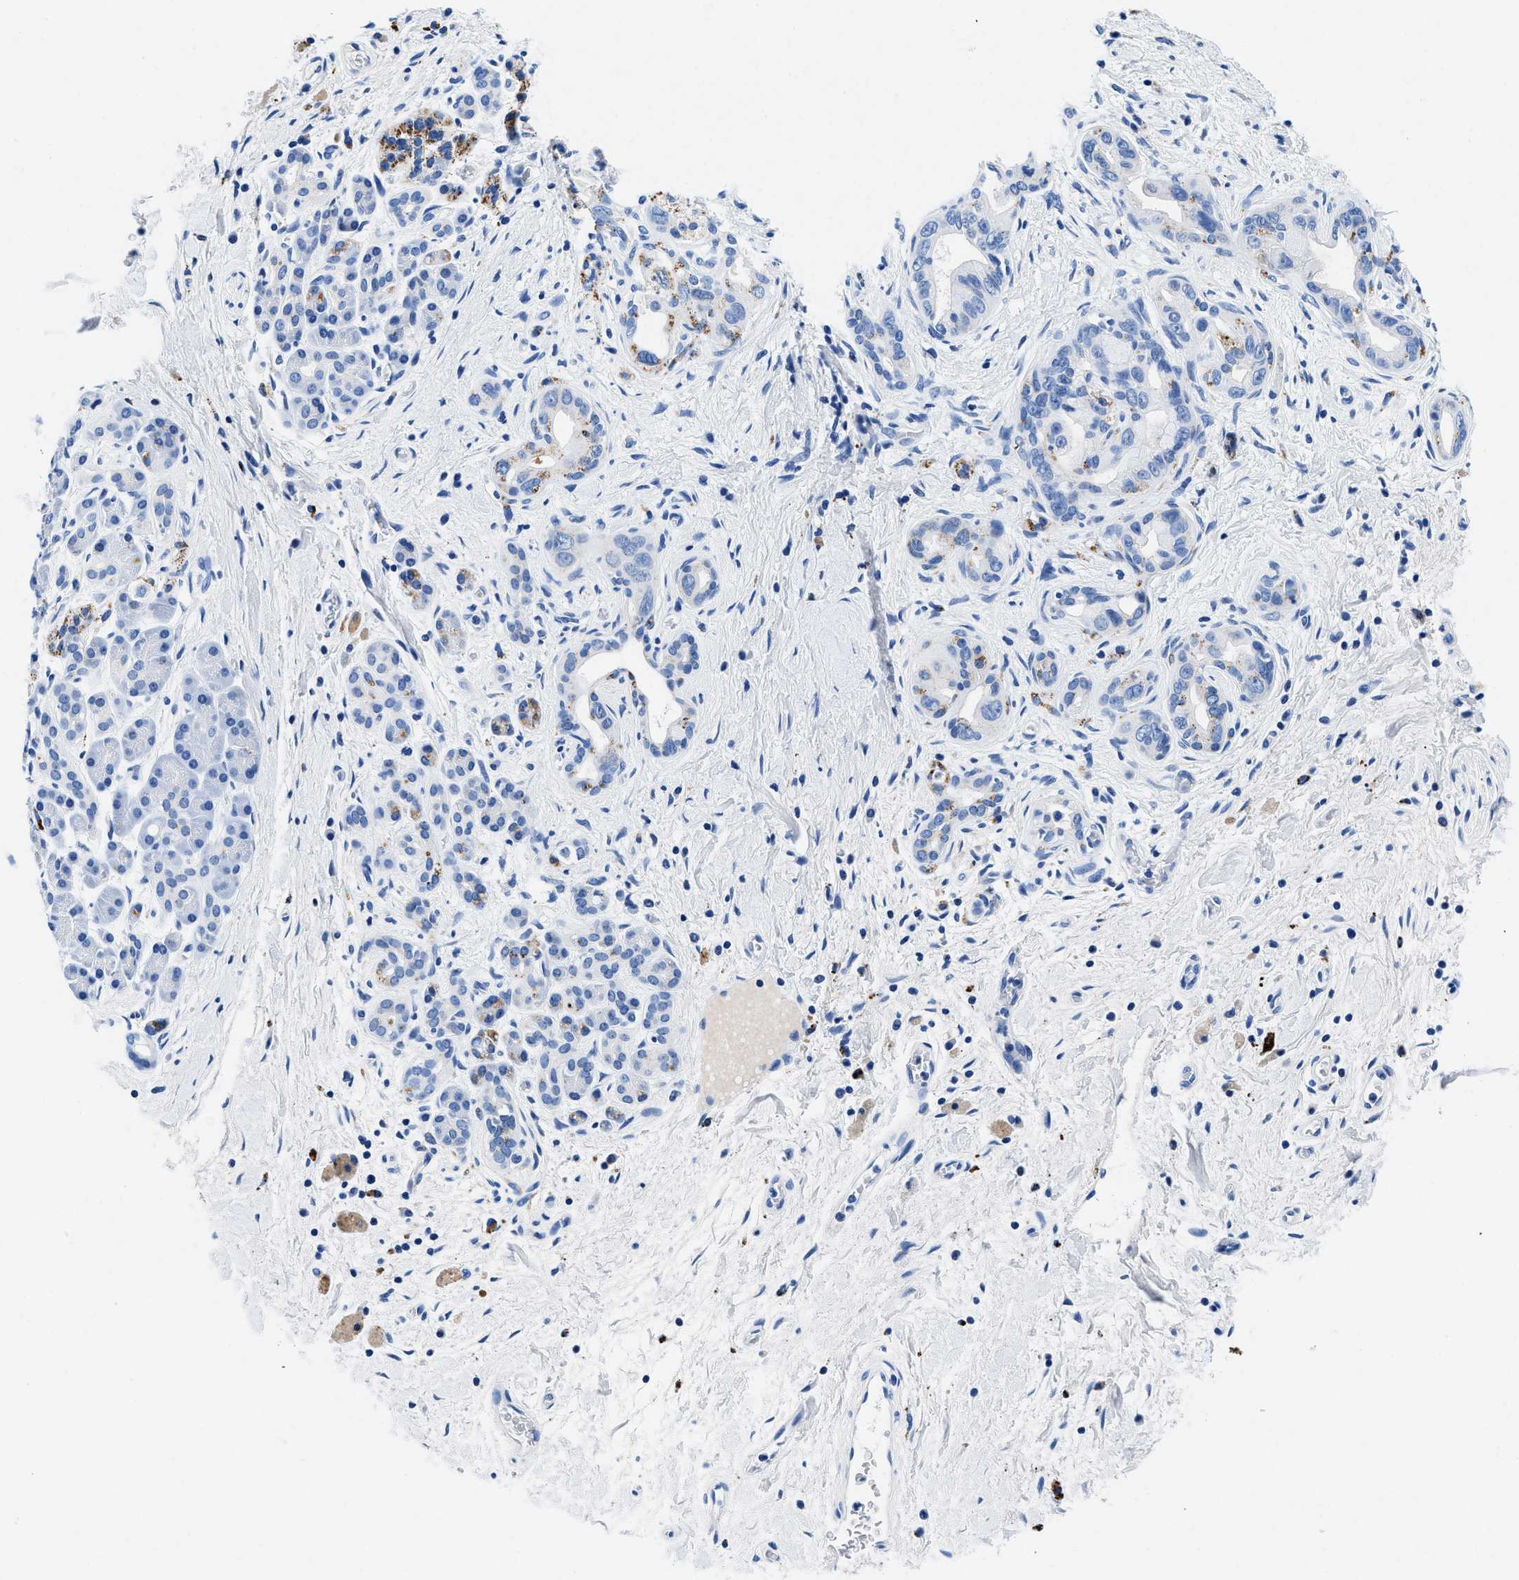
{"staining": {"intensity": "weak", "quantity": "<25%", "location": "cytoplasmic/membranous"}, "tissue": "pancreatic cancer", "cell_type": "Tumor cells", "image_type": "cancer", "snomed": [{"axis": "morphology", "description": "Adenocarcinoma, NOS"}, {"axis": "topography", "description": "Pancreas"}], "caption": "Human pancreatic cancer stained for a protein using immunohistochemistry (IHC) demonstrates no expression in tumor cells.", "gene": "OR14K1", "patient": {"sex": "male", "age": 55}}